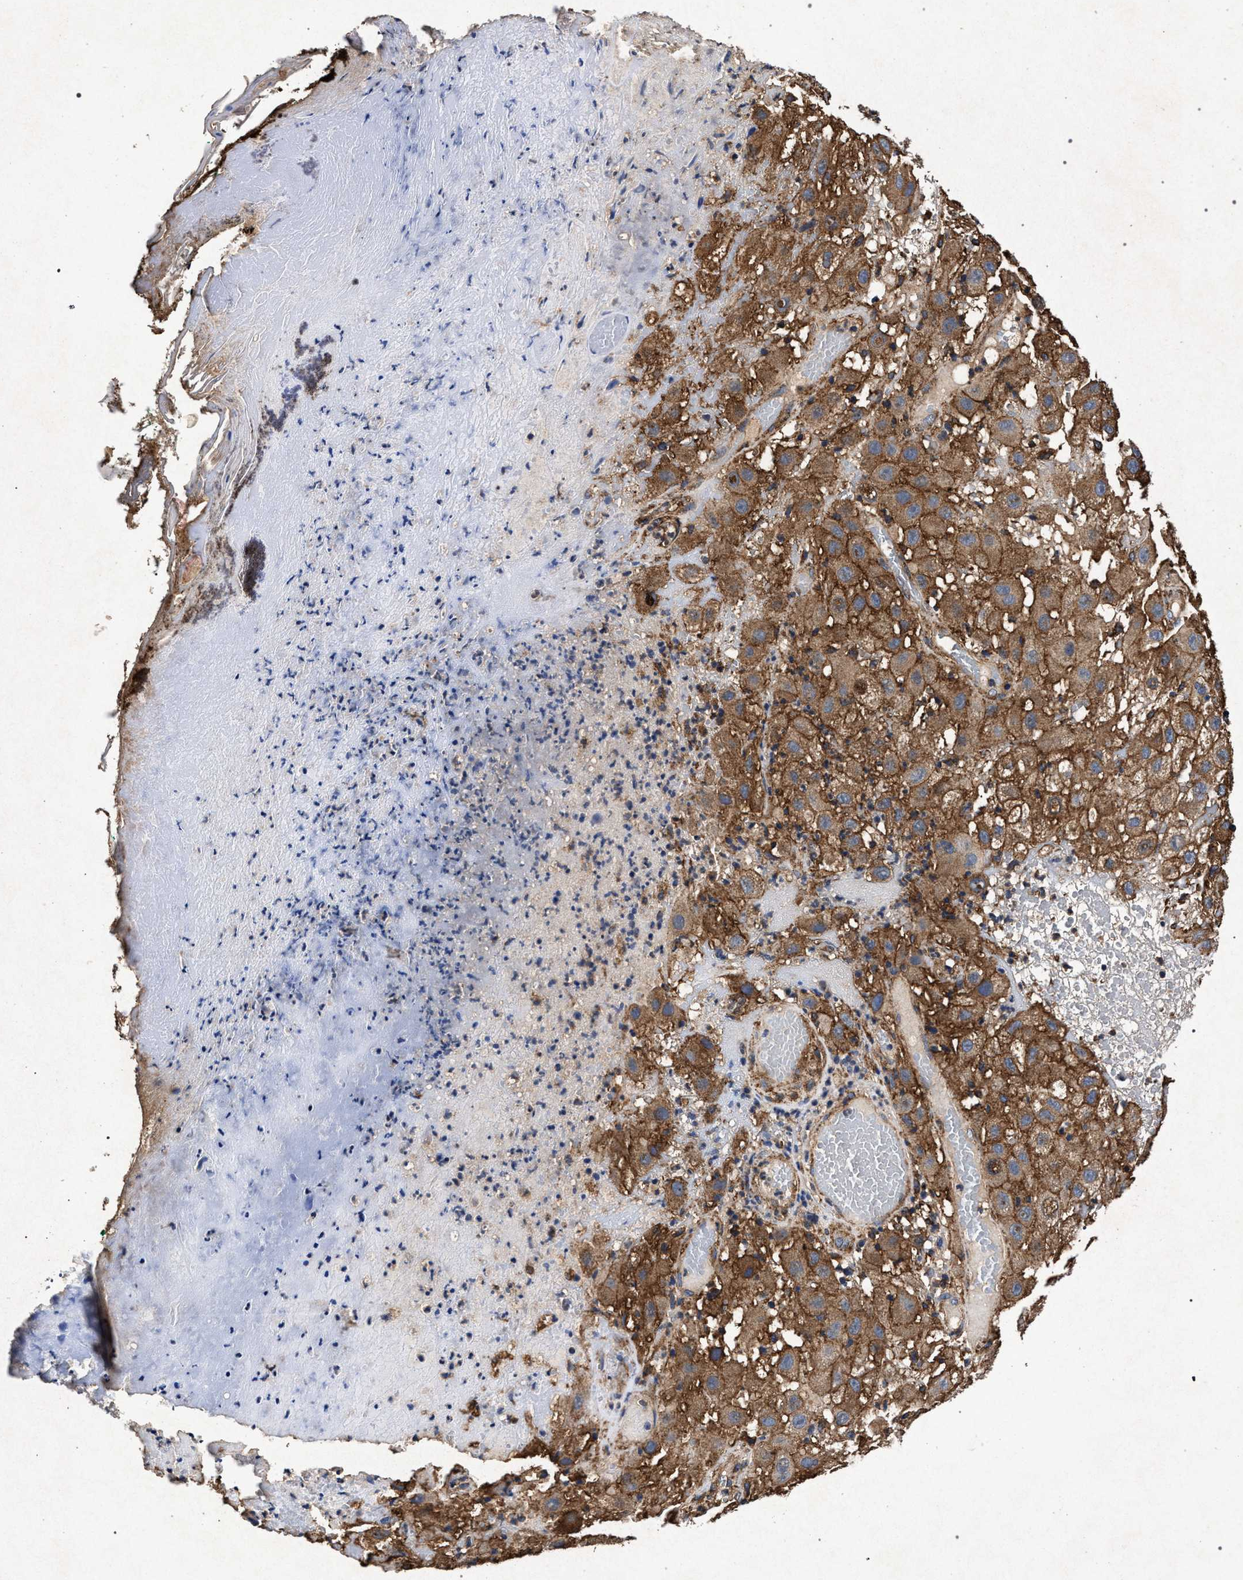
{"staining": {"intensity": "moderate", "quantity": ">75%", "location": "cytoplasmic/membranous"}, "tissue": "melanoma", "cell_type": "Tumor cells", "image_type": "cancer", "snomed": [{"axis": "morphology", "description": "Malignant melanoma, NOS"}, {"axis": "topography", "description": "Skin"}], "caption": "A photomicrograph showing moderate cytoplasmic/membranous positivity in approximately >75% of tumor cells in melanoma, as visualized by brown immunohistochemical staining.", "gene": "MARCKS", "patient": {"sex": "female", "age": 81}}